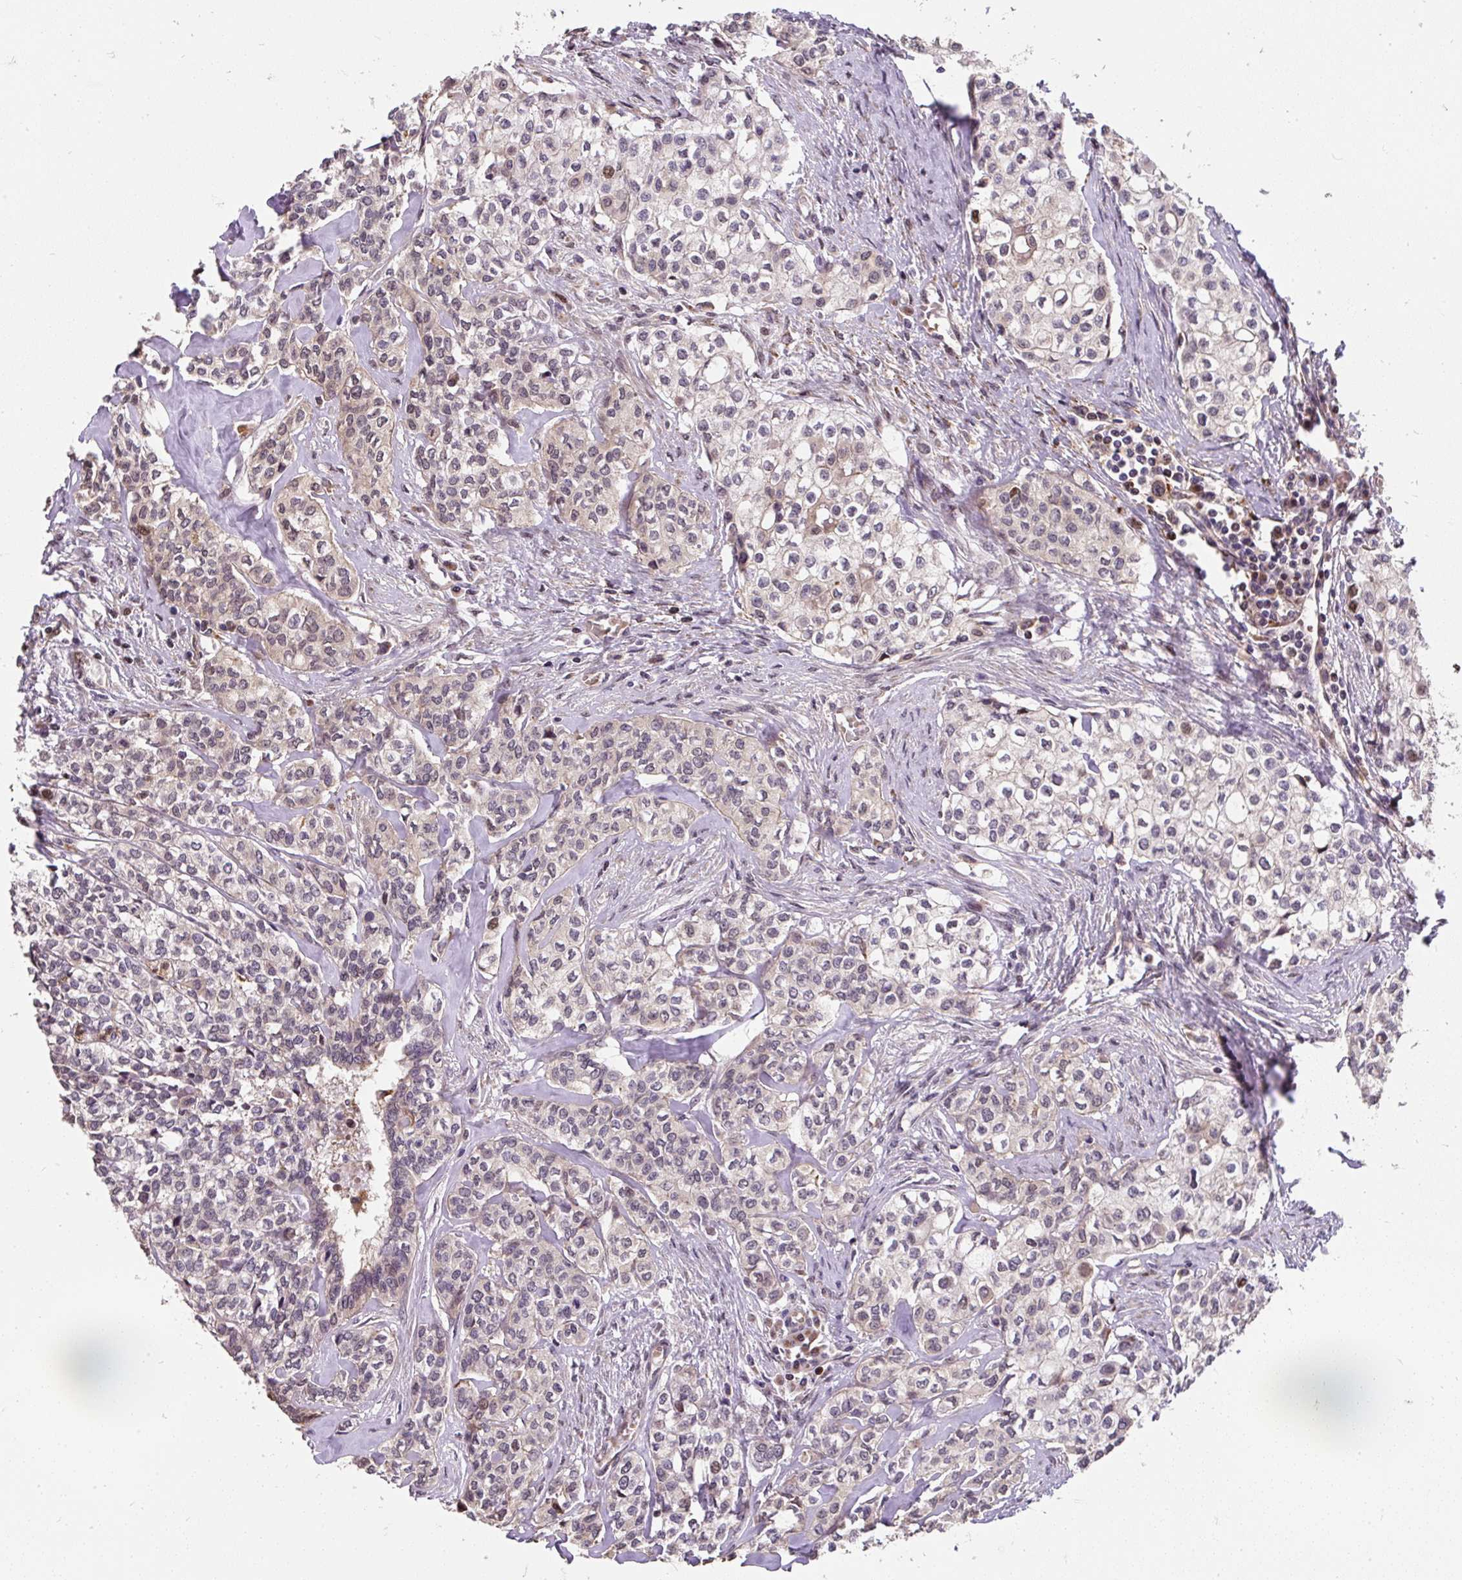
{"staining": {"intensity": "weak", "quantity": "<25%", "location": "cytoplasmic/membranous"}, "tissue": "head and neck cancer", "cell_type": "Tumor cells", "image_type": "cancer", "snomed": [{"axis": "morphology", "description": "Adenocarcinoma, NOS"}, {"axis": "topography", "description": "Head-Neck"}], "caption": "Image shows no significant protein positivity in tumor cells of head and neck adenocarcinoma.", "gene": "PUS7L", "patient": {"sex": "male", "age": 81}}